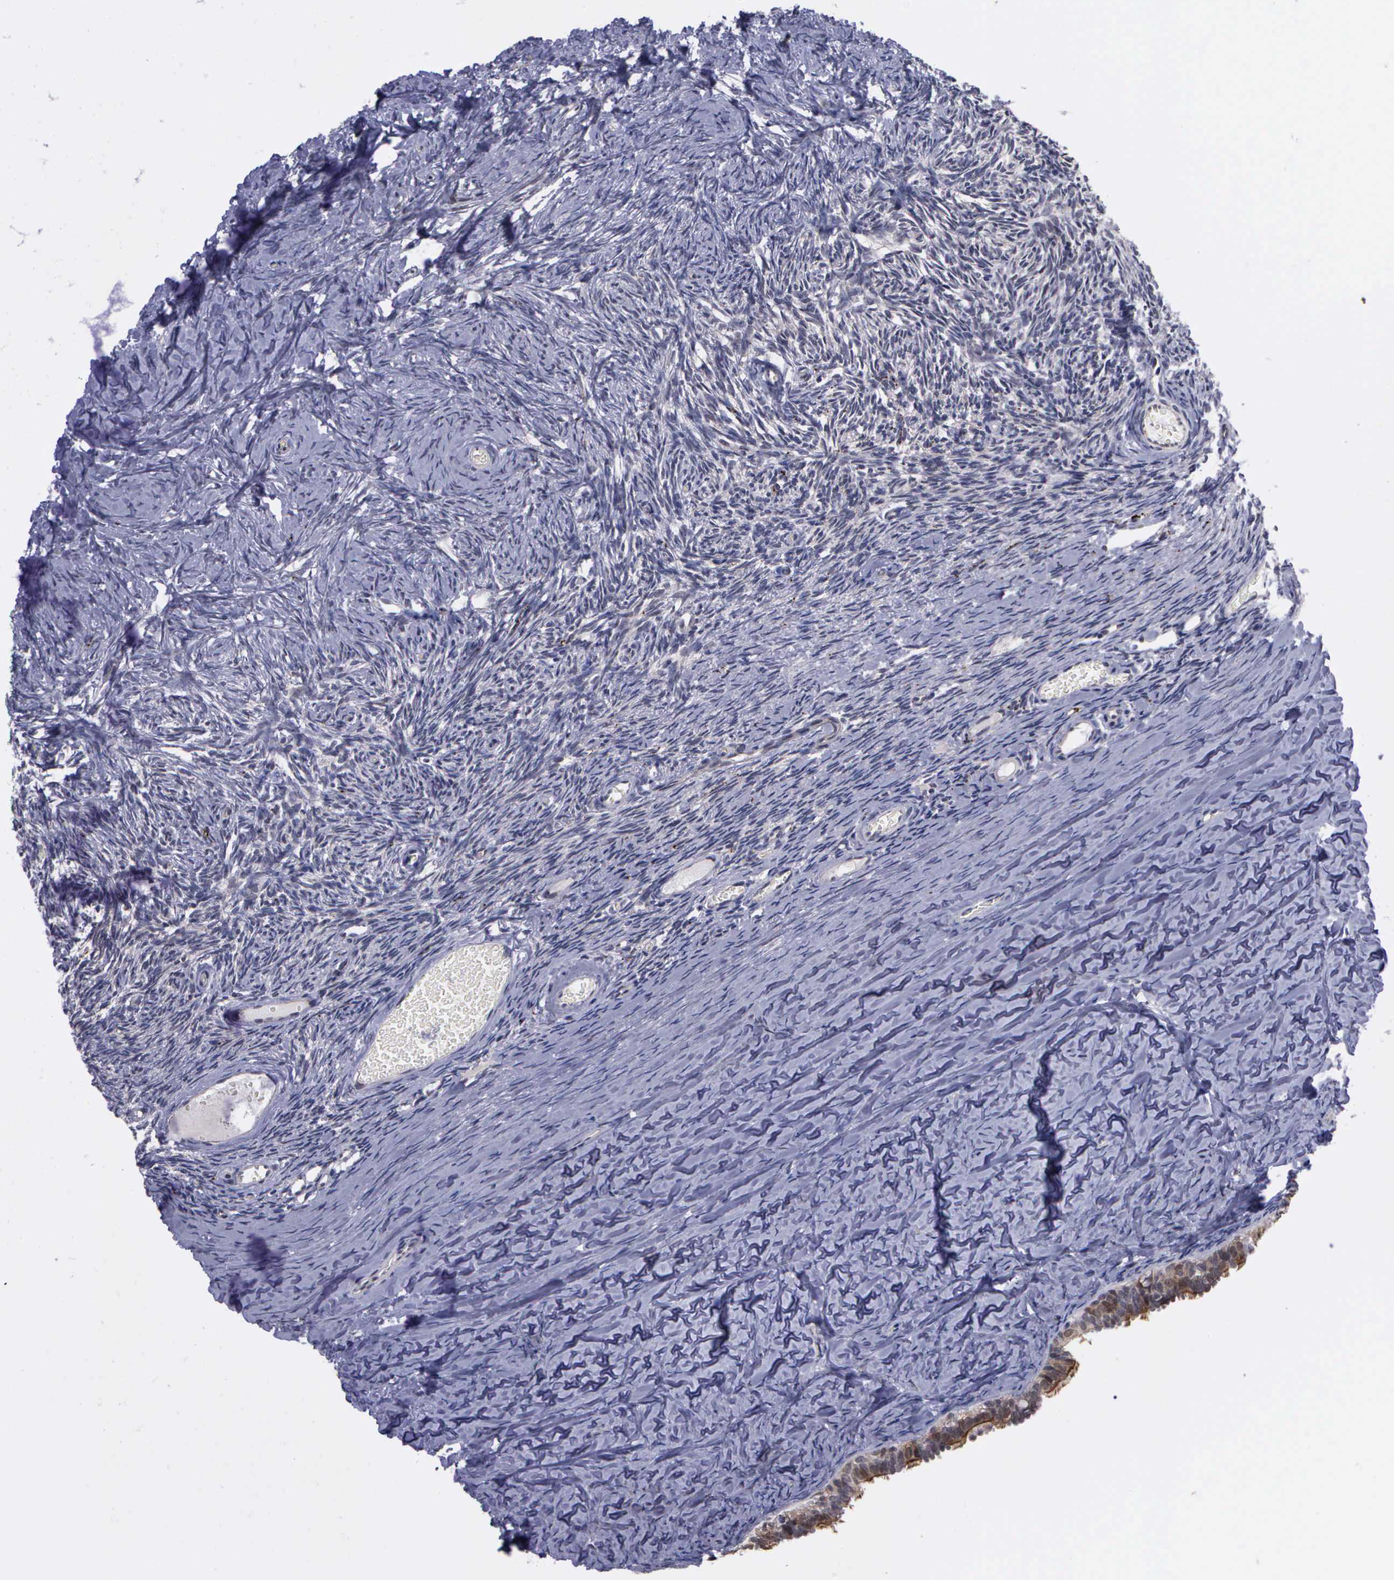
{"staining": {"intensity": "moderate", "quantity": ">75%", "location": "cytoplasmic/membranous"}, "tissue": "ovary", "cell_type": "Follicle cells", "image_type": "normal", "snomed": [{"axis": "morphology", "description": "Normal tissue, NOS"}, {"axis": "topography", "description": "Ovary"}], "caption": "Human ovary stained for a protein (brown) shows moderate cytoplasmic/membranous positive staining in about >75% of follicle cells.", "gene": "MAP3K9", "patient": {"sex": "female", "age": 59}}